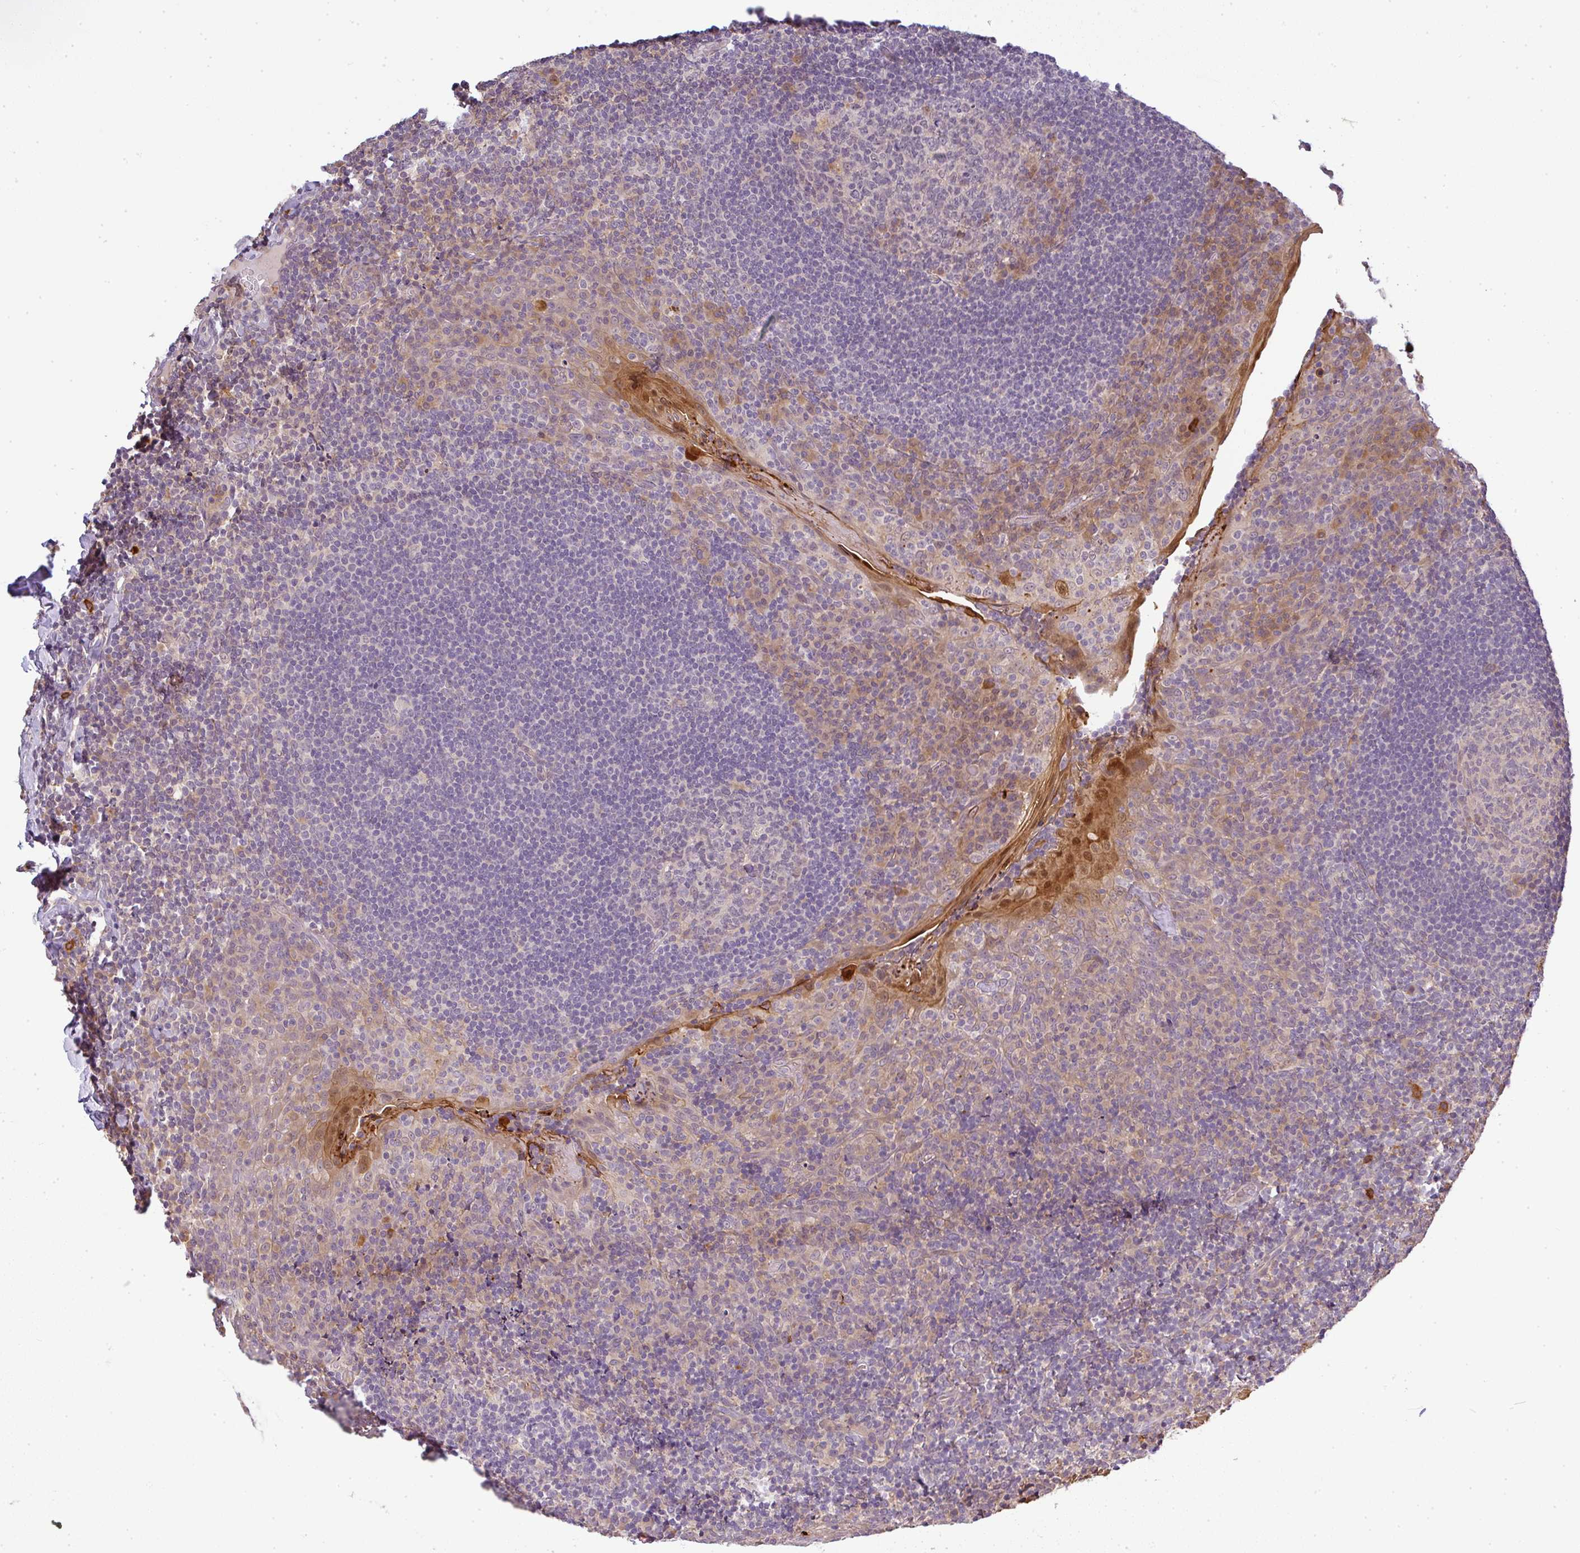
{"staining": {"intensity": "weak", "quantity": "<25%", "location": "cytoplasmic/membranous"}, "tissue": "tonsil", "cell_type": "Germinal center cells", "image_type": "normal", "snomed": [{"axis": "morphology", "description": "Normal tissue, NOS"}, {"axis": "topography", "description": "Tonsil"}], "caption": "High power microscopy photomicrograph of an immunohistochemistry image of benign tonsil, revealing no significant staining in germinal center cells.", "gene": "FAM153A", "patient": {"sex": "male", "age": 17}}